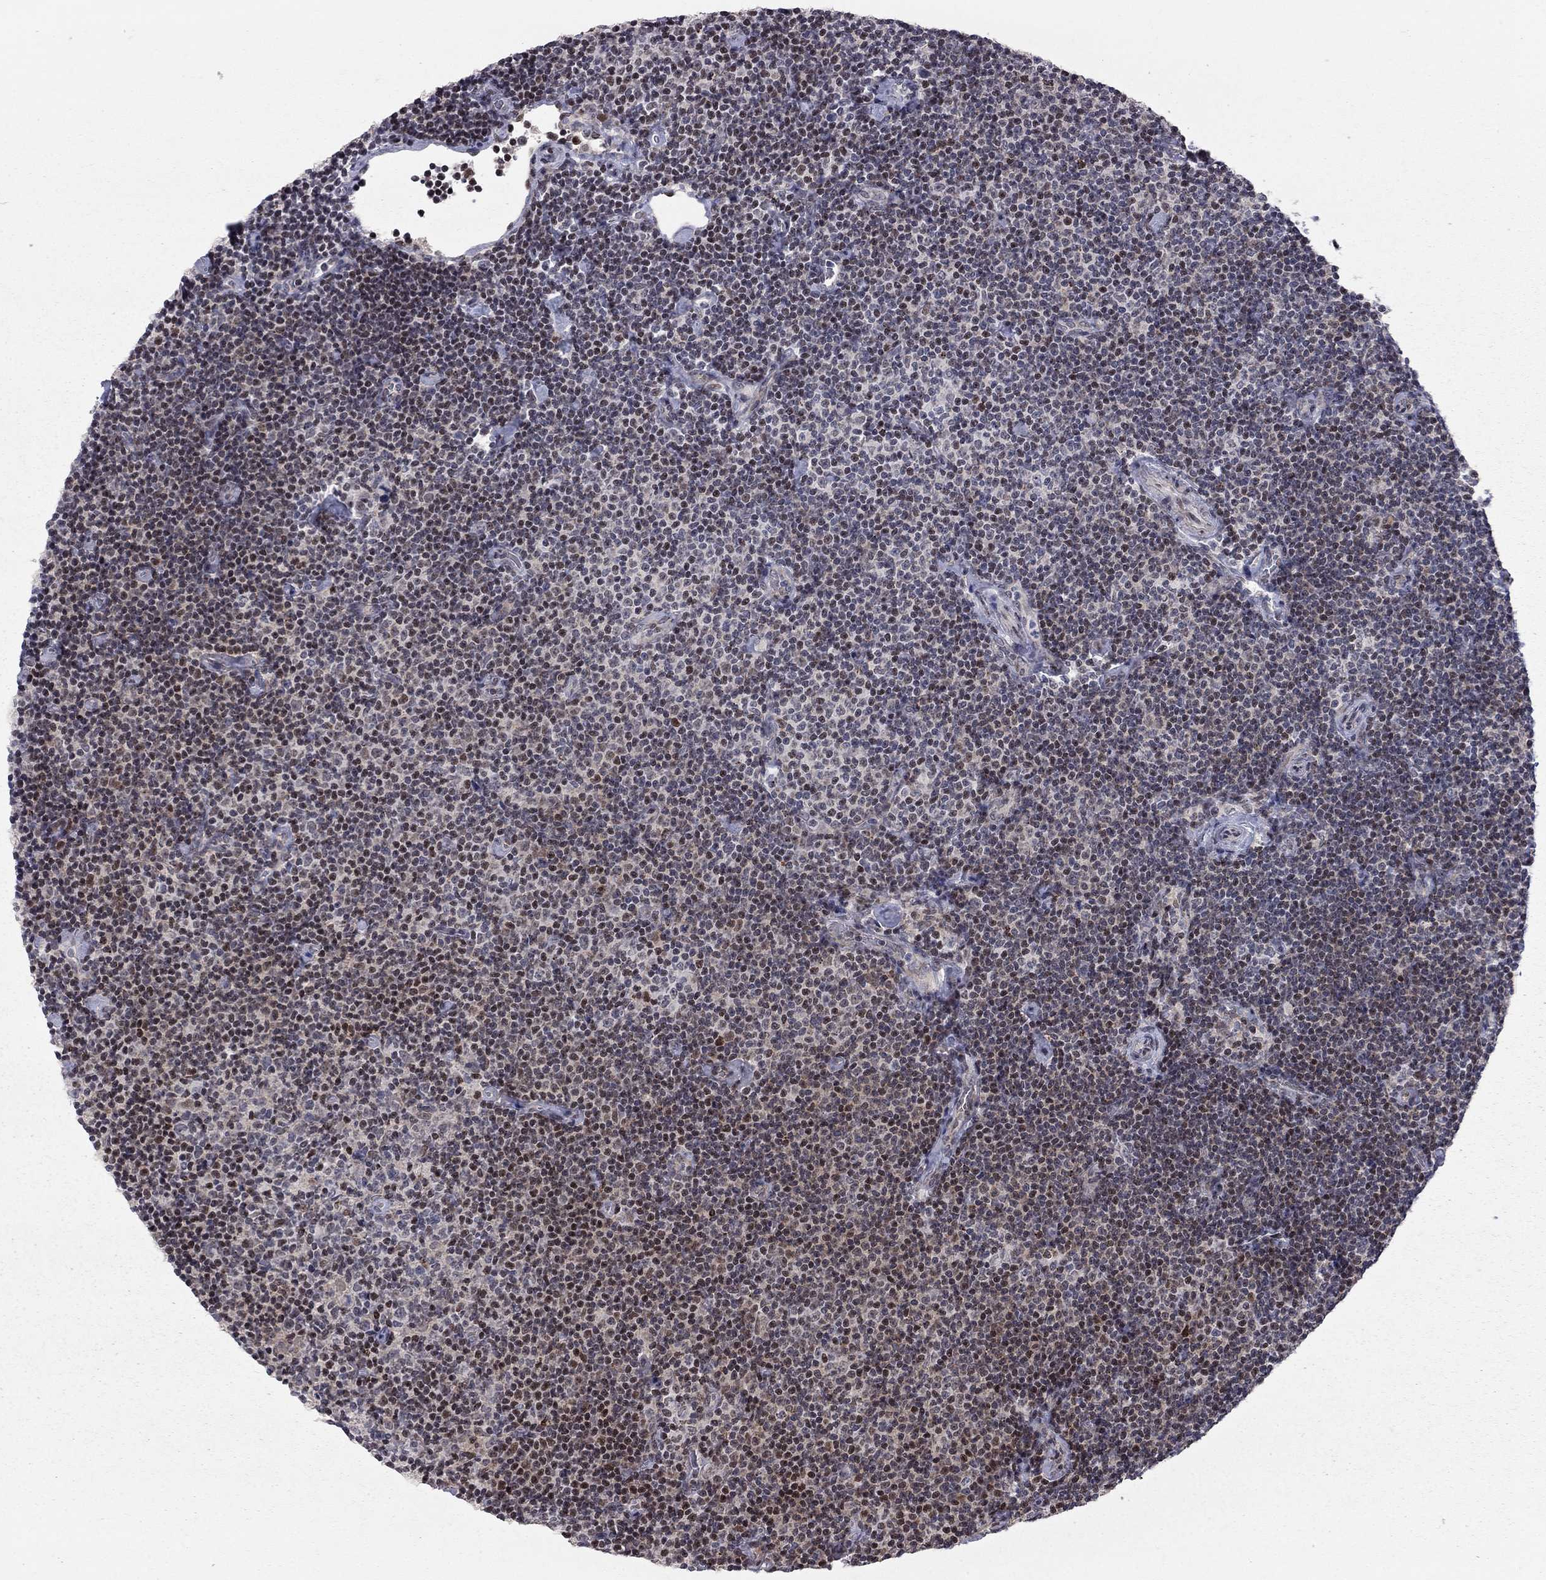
{"staining": {"intensity": "moderate", "quantity": "<25%", "location": "nuclear"}, "tissue": "lymphoma", "cell_type": "Tumor cells", "image_type": "cancer", "snomed": [{"axis": "morphology", "description": "Malignant lymphoma, non-Hodgkin's type, Low grade"}, {"axis": "topography", "description": "Lymph node"}], "caption": "Immunohistochemical staining of lymphoma displays moderate nuclear protein expression in approximately <25% of tumor cells.", "gene": "HDAC3", "patient": {"sex": "male", "age": 81}}